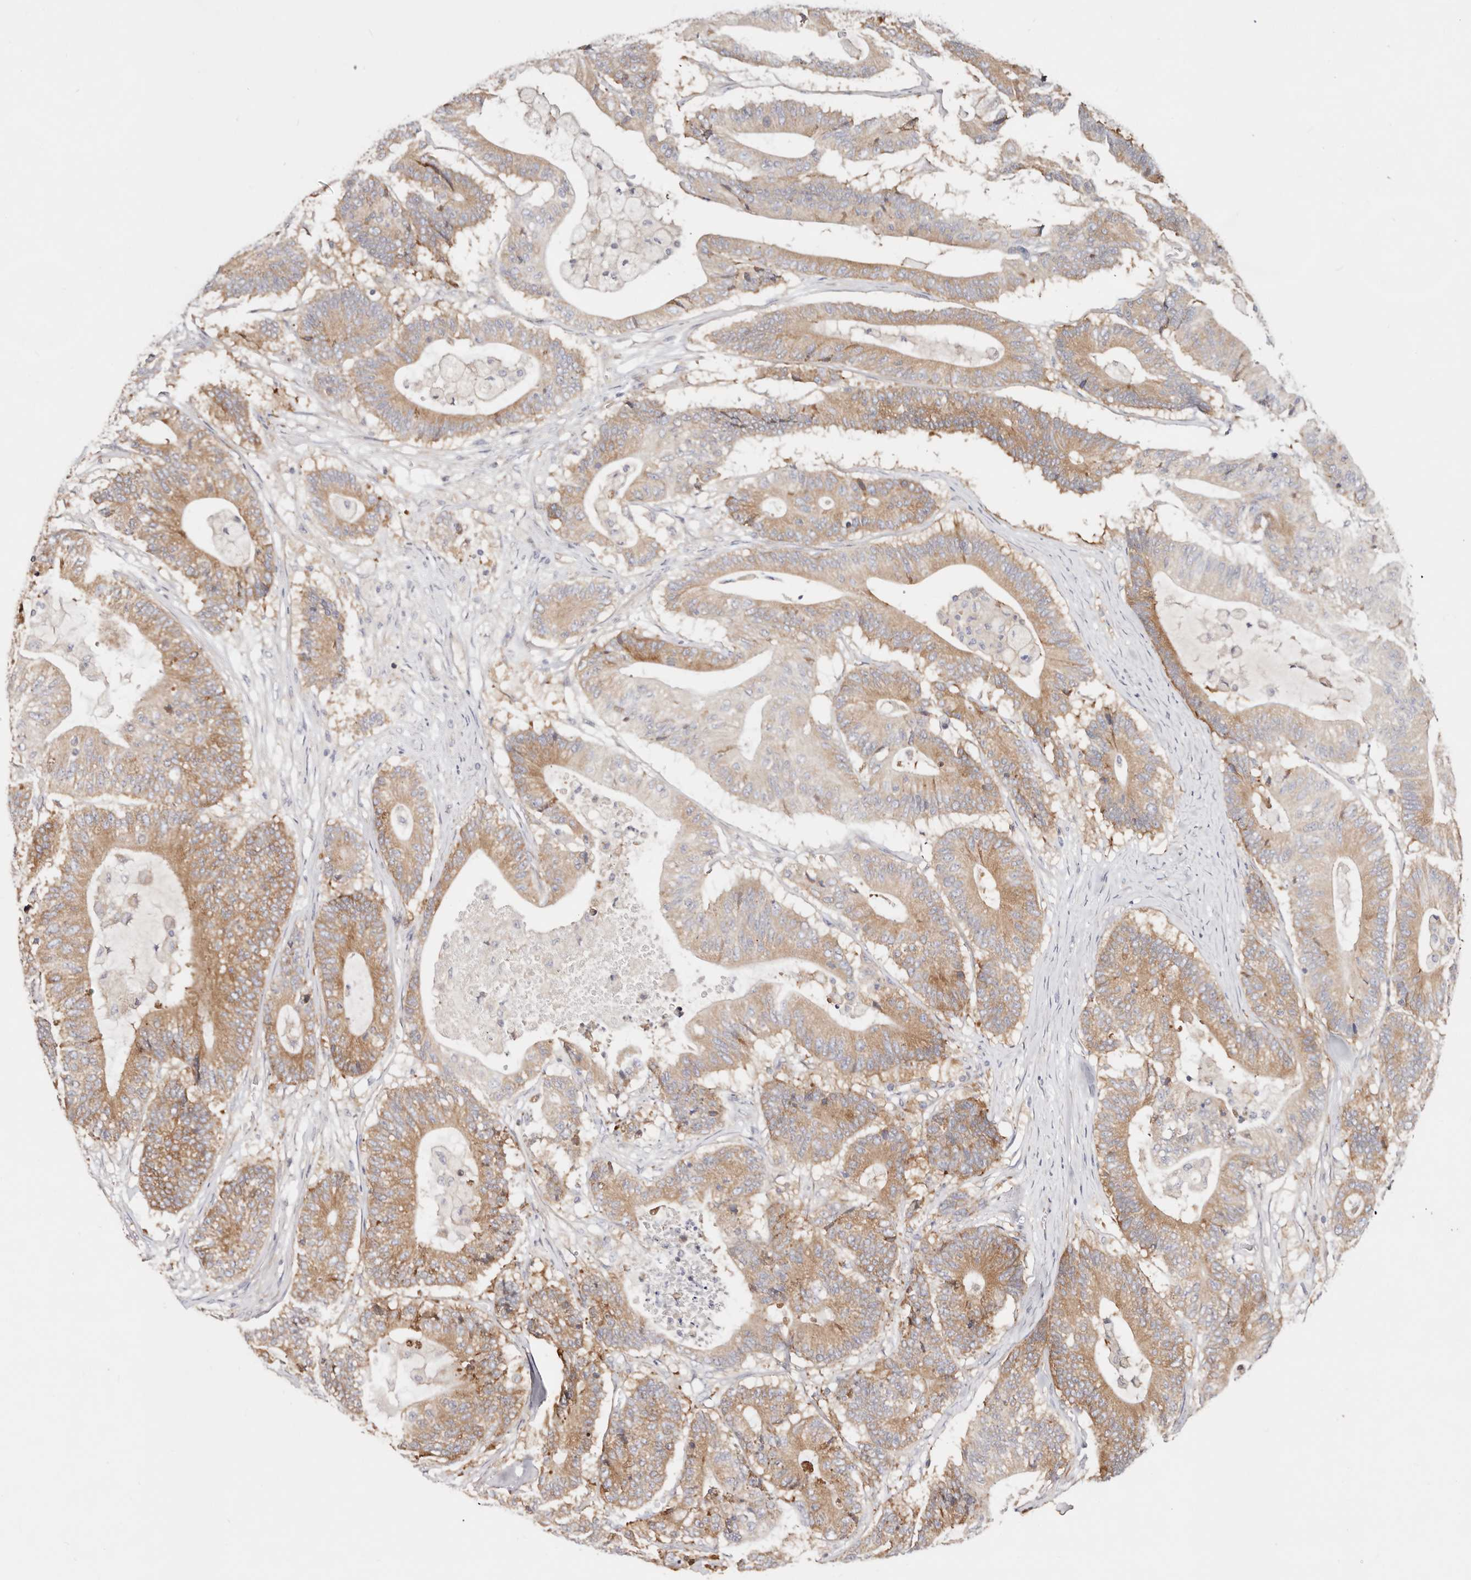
{"staining": {"intensity": "moderate", "quantity": ">75%", "location": "cytoplasmic/membranous"}, "tissue": "colorectal cancer", "cell_type": "Tumor cells", "image_type": "cancer", "snomed": [{"axis": "morphology", "description": "Adenocarcinoma, NOS"}, {"axis": "topography", "description": "Colon"}], "caption": "Brown immunohistochemical staining in human colorectal cancer (adenocarcinoma) demonstrates moderate cytoplasmic/membranous expression in approximately >75% of tumor cells. The staining was performed using DAB (3,3'-diaminobenzidine) to visualize the protein expression in brown, while the nuclei were stained in blue with hematoxylin (Magnification: 20x).", "gene": "GNA13", "patient": {"sex": "female", "age": 84}}